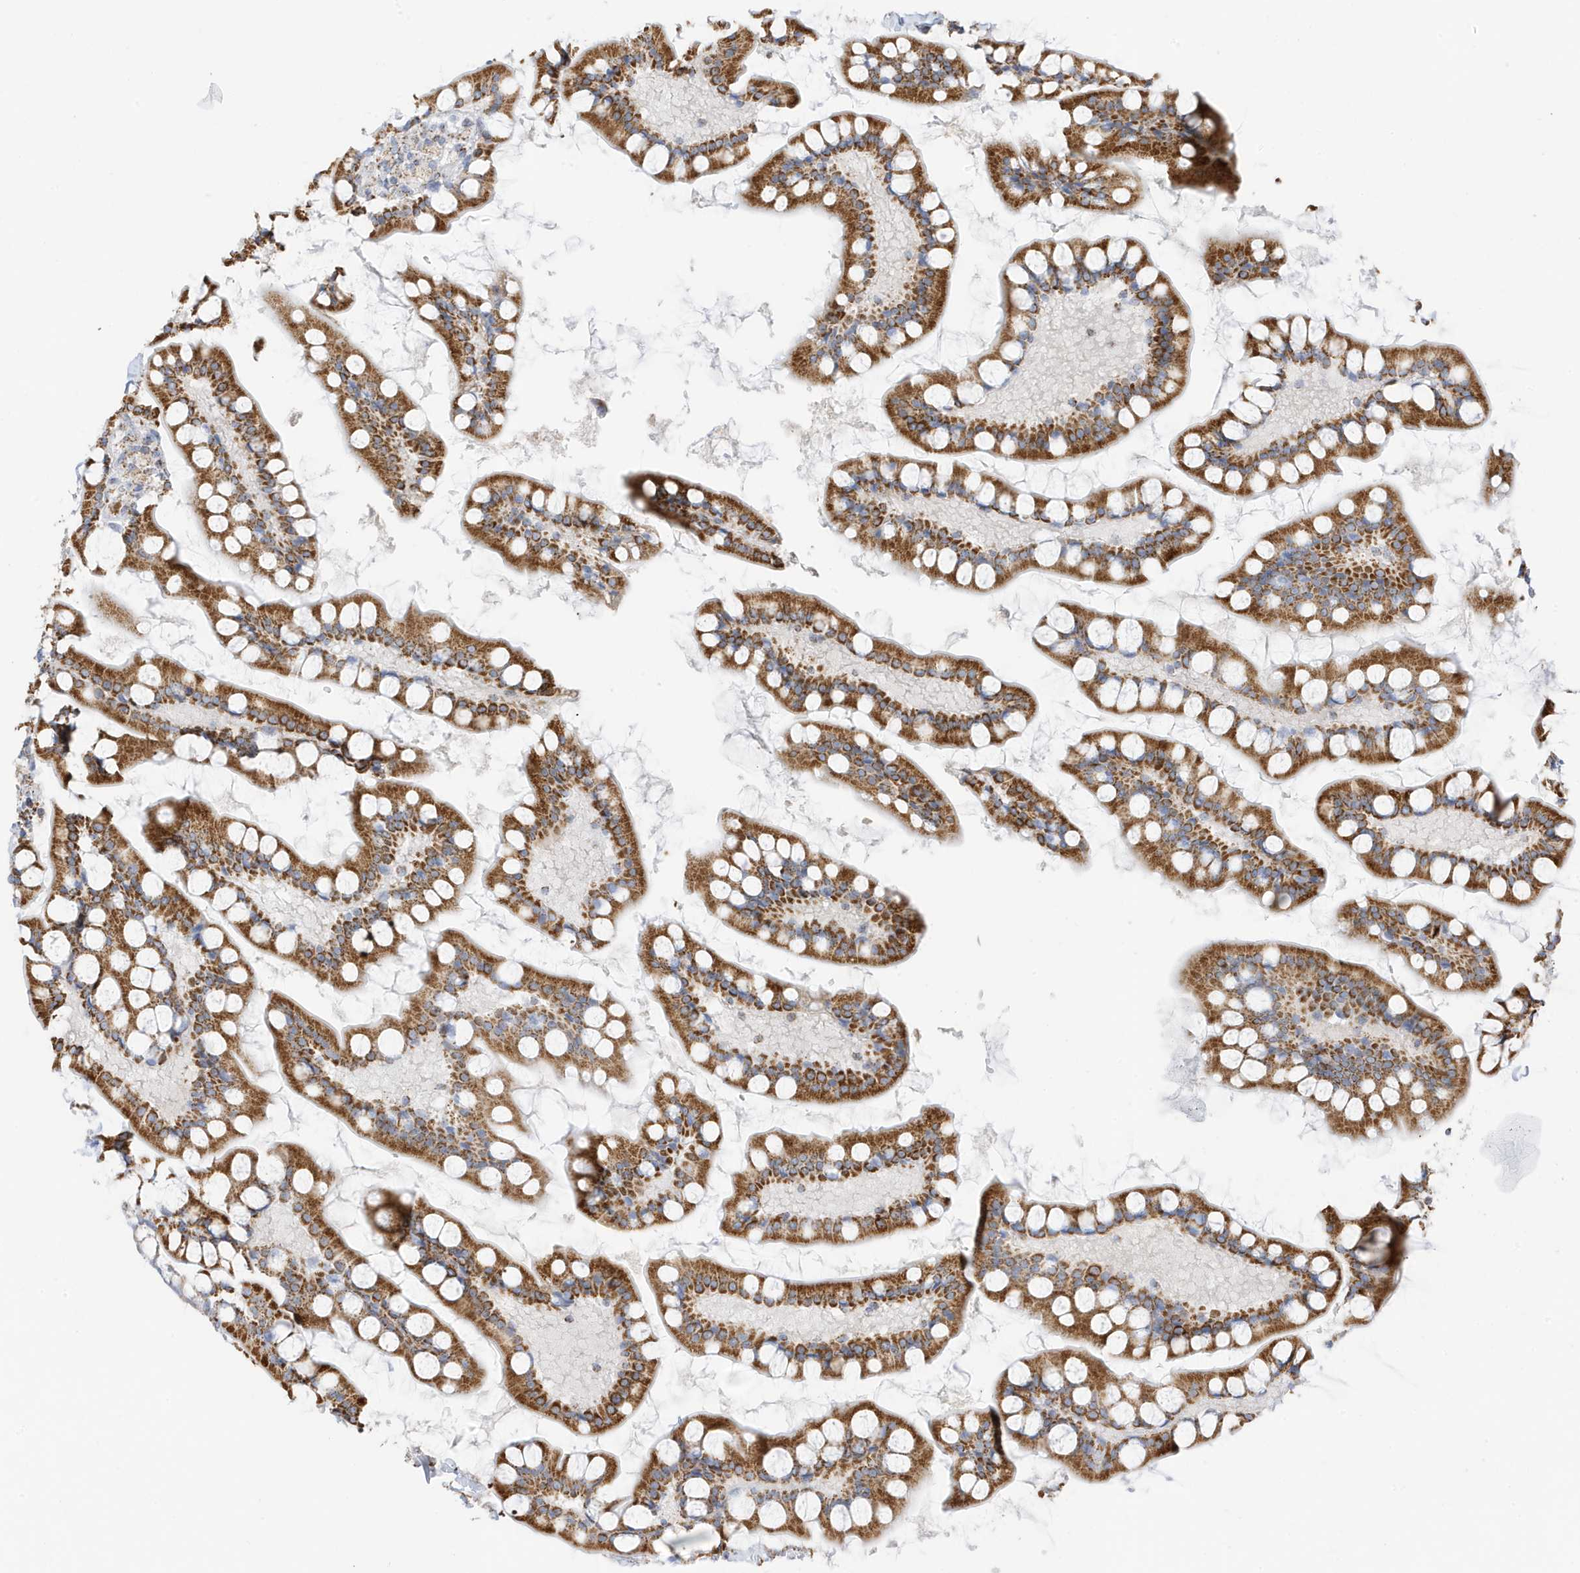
{"staining": {"intensity": "strong", "quantity": ">75%", "location": "cytoplasmic/membranous"}, "tissue": "small intestine", "cell_type": "Glandular cells", "image_type": "normal", "snomed": [{"axis": "morphology", "description": "Normal tissue, NOS"}, {"axis": "topography", "description": "Small intestine"}], "caption": "Benign small intestine displays strong cytoplasmic/membranous expression in about >75% of glandular cells.", "gene": "CAPN13", "patient": {"sex": "male", "age": 52}}